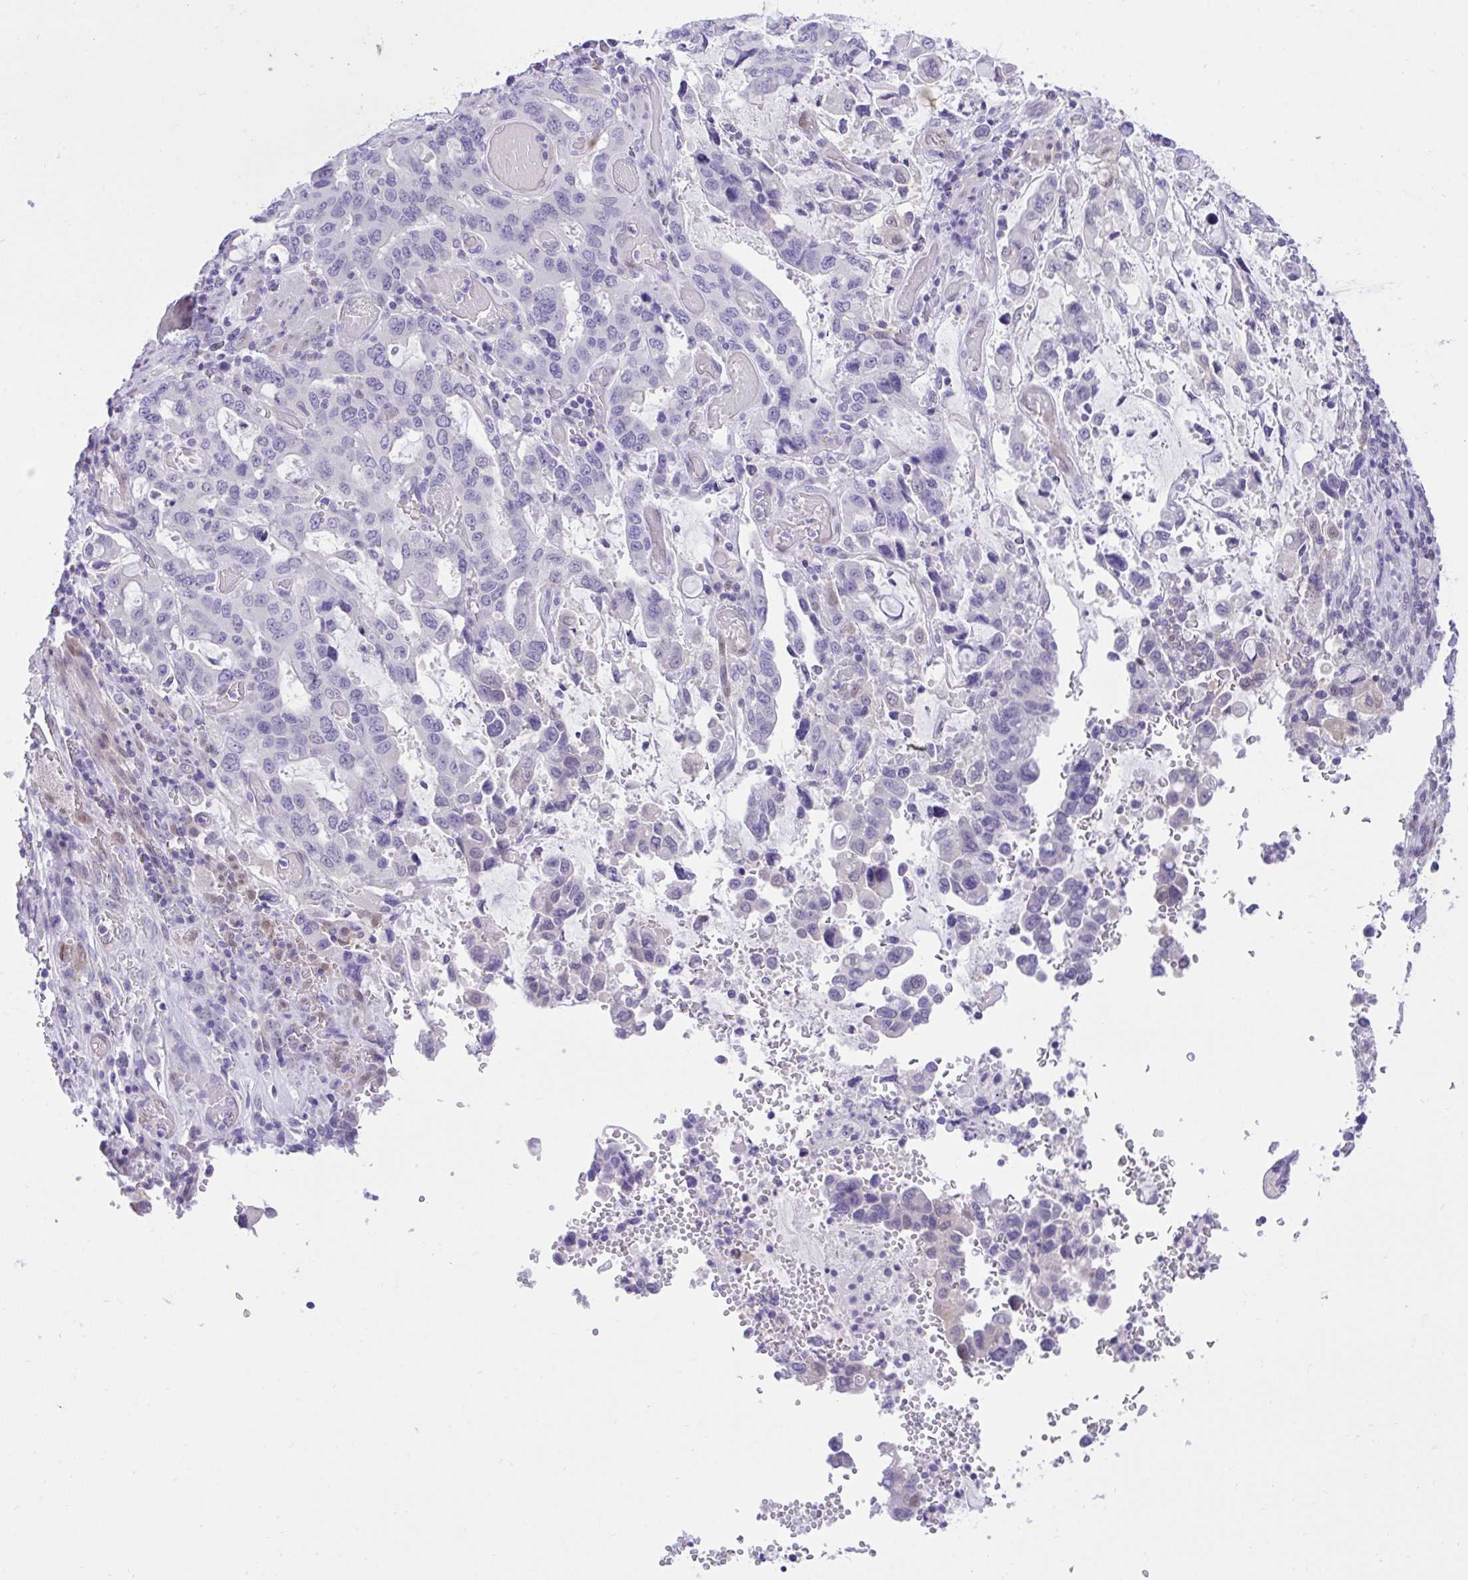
{"staining": {"intensity": "negative", "quantity": "none", "location": "none"}, "tissue": "stomach cancer", "cell_type": "Tumor cells", "image_type": "cancer", "snomed": [{"axis": "morphology", "description": "Adenocarcinoma, NOS"}, {"axis": "topography", "description": "Stomach, upper"}, {"axis": "topography", "description": "Stomach"}], "caption": "Immunohistochemistry of human stomach cancer (adenocarcinoma) exhibits no expression in tumor cells.", "gene": "PGM2L1", "patient": {"sex": "male", "age": 62}}